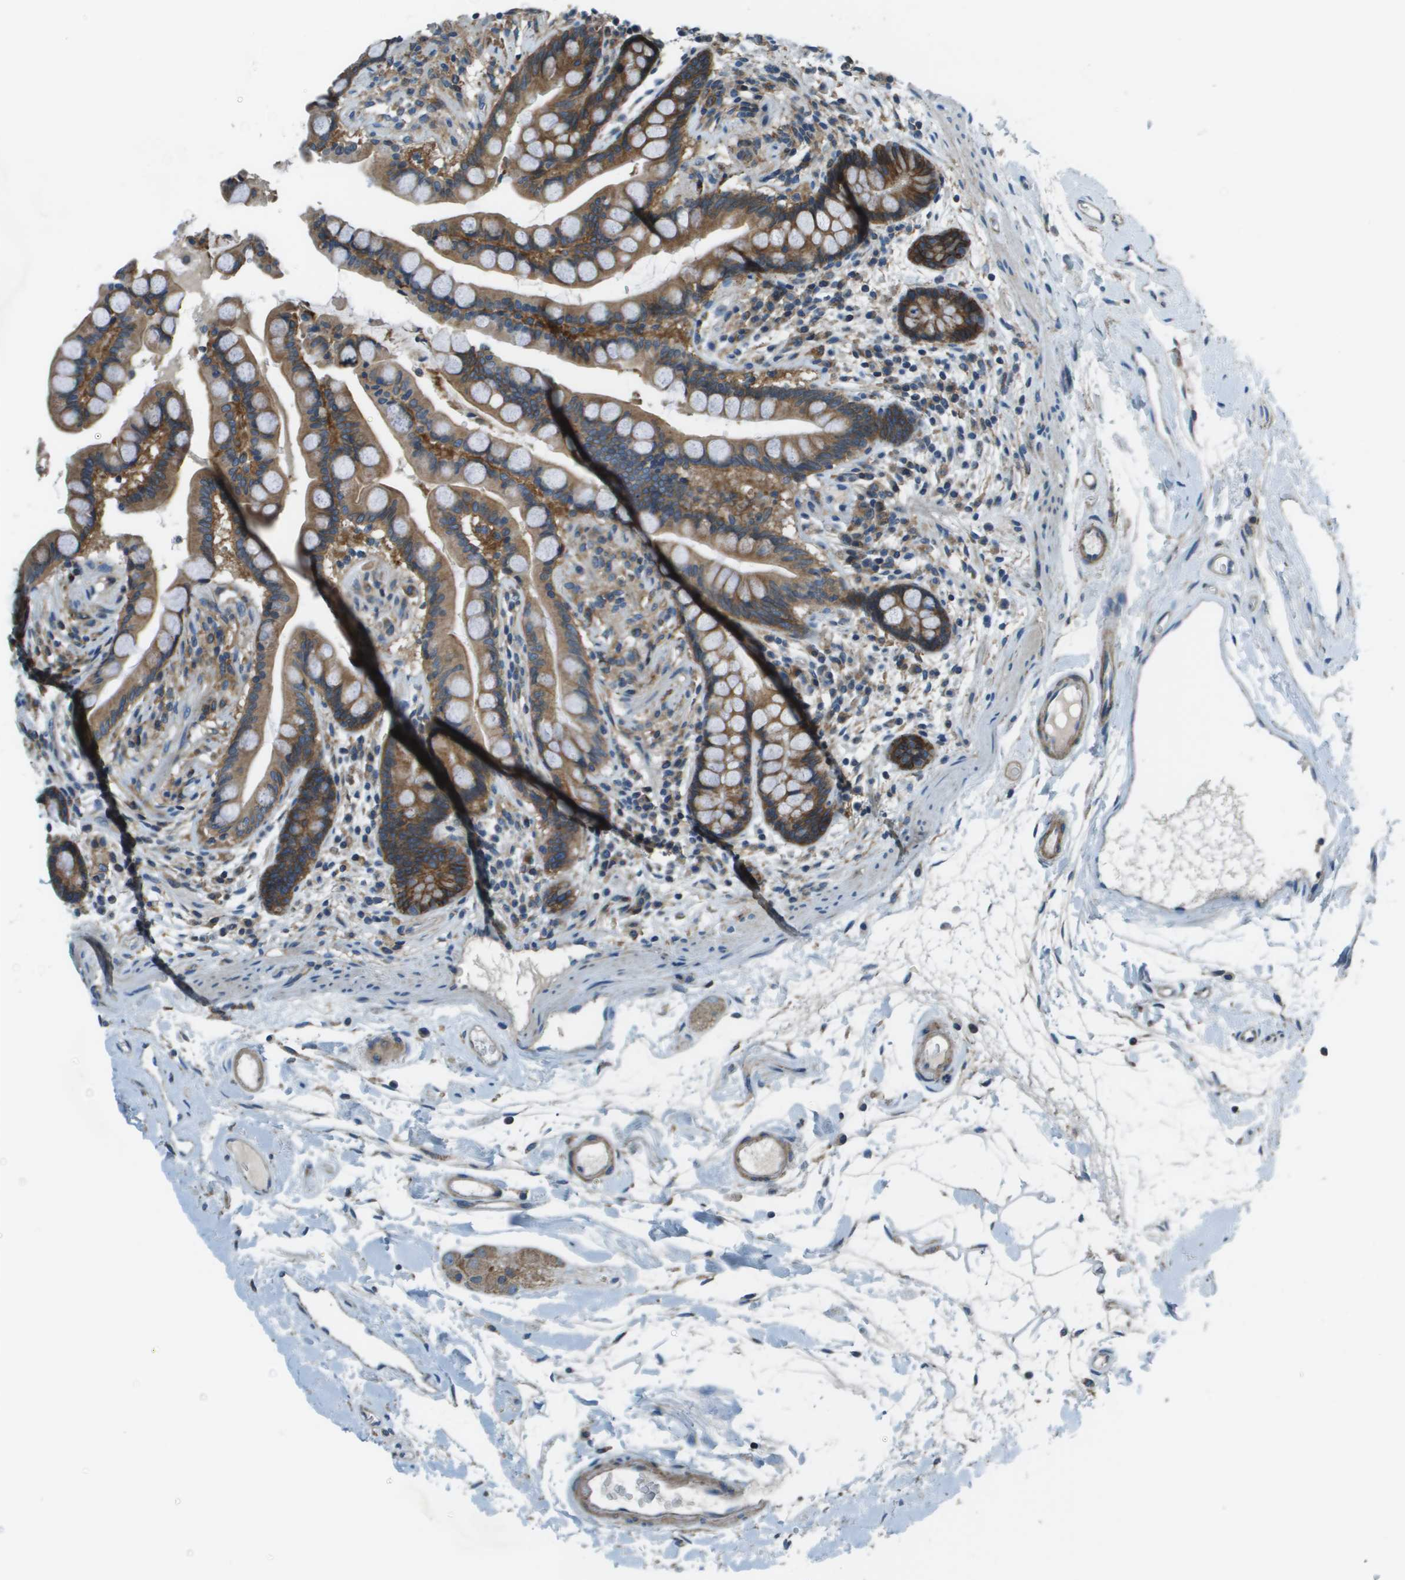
{"staining": {"intensity": "weak", "quantity": ">75%", "location": "cytoplasmic/membranous"}, "tissue": "colon", "cell_type": "Endothelial cells", "image_type": "normal", "snomed": [{"axis": "morphology", "description": "Normal tissue, NOS"}, {"axis": "topography", "description": "Colon"}], "caption": "An image of colon stained for a protein exhibits weak cytoplasmic/membranous brown staining in endothelial cells.", "gene": "TMEM51", "patient": {"sex": "male", "age": 73}}